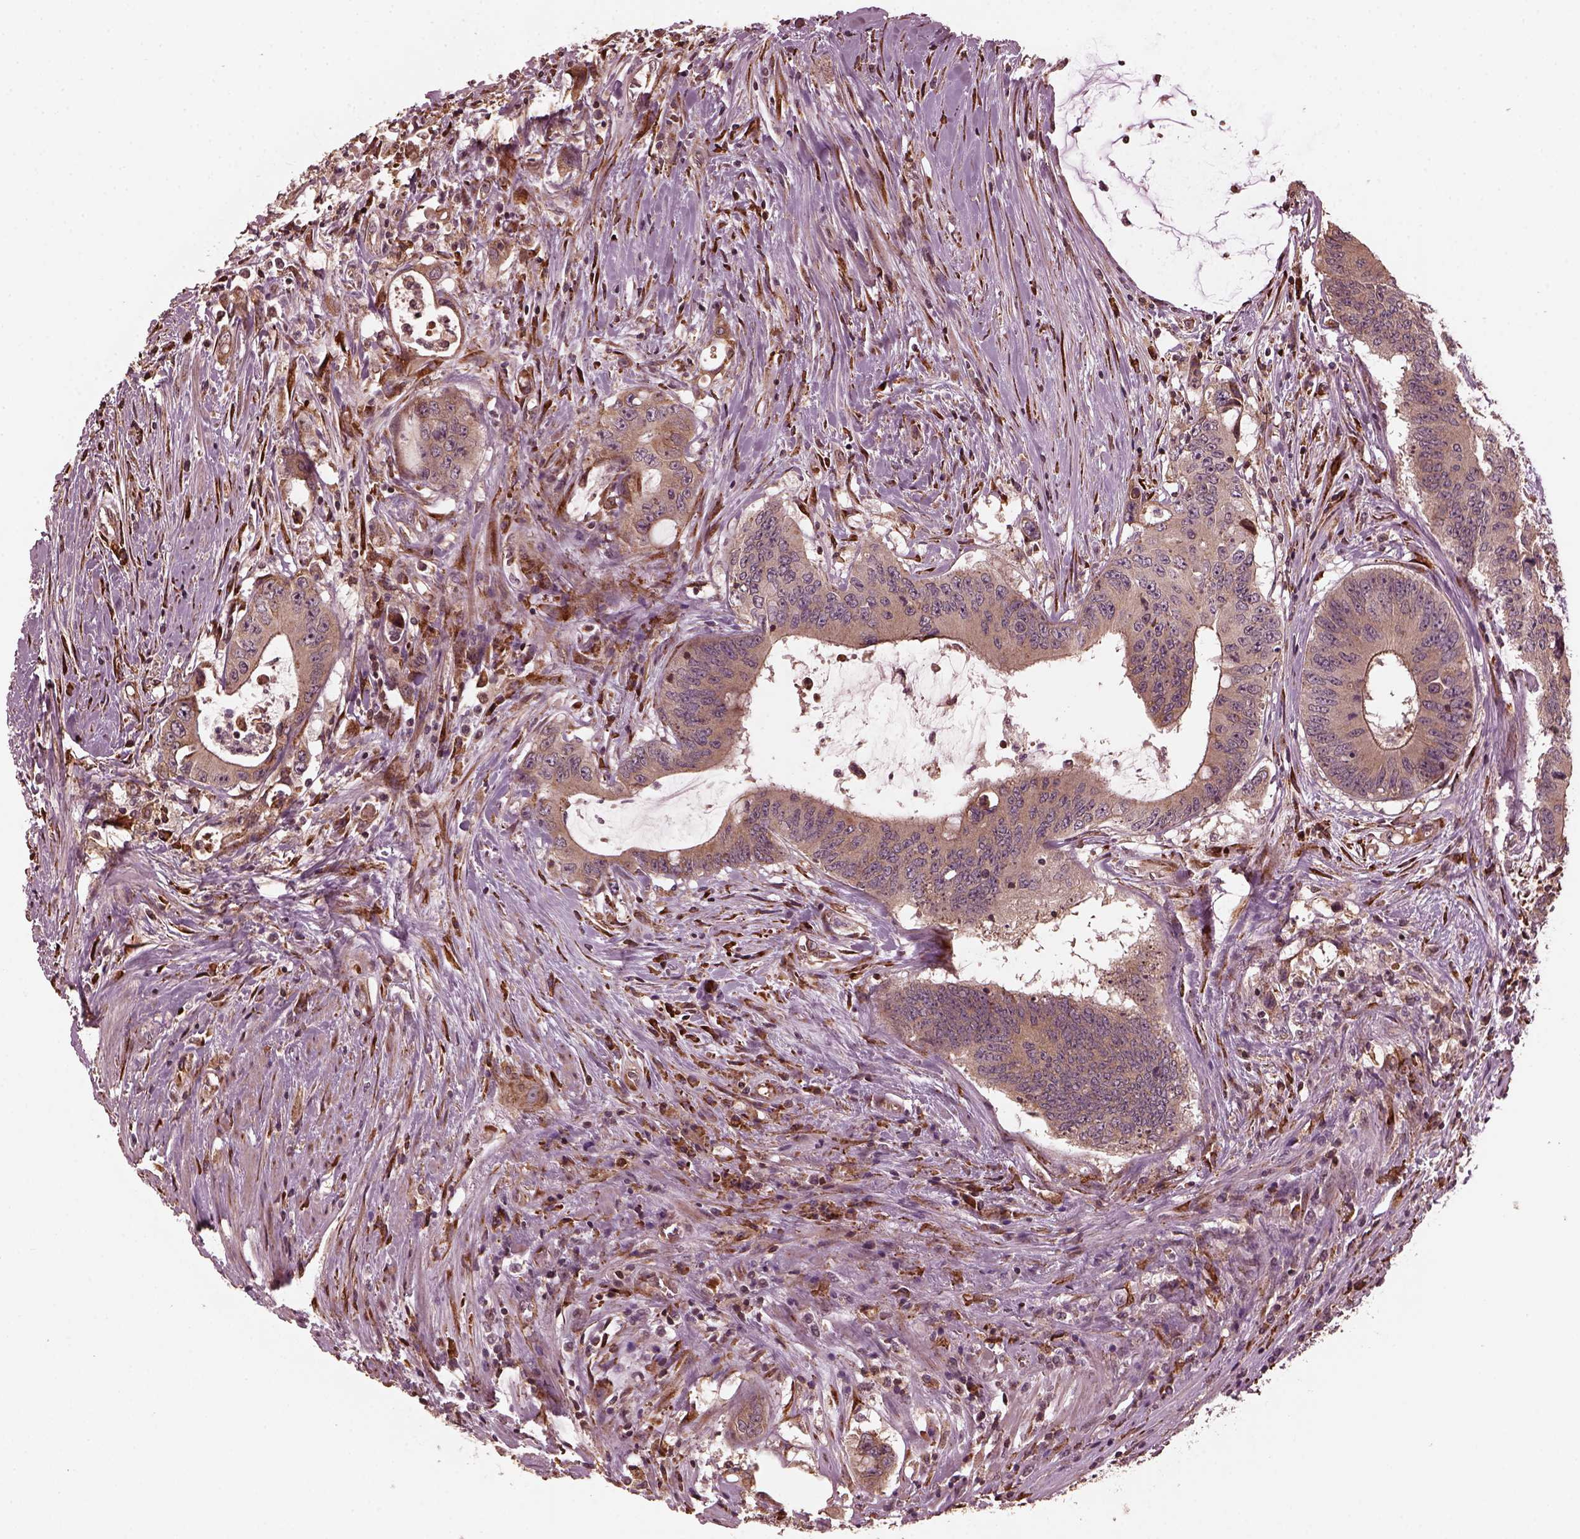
{"staining": {"intensity": "moderate", "quantity": ">75%", "location": "cytoplasmic/membranous"}, "tissue": "colorectal cancer", "cell_type": "Tumor cells", "image_type": "cancer", "snomed": [{"axis": "morphology", "description": "Adenocarcinoma, NOS"}, {"axis": "topography", "description": "Rectum"}], "caption": "DAB (3,3'-diaminobenzidine) immunohistochemical staining of human colorectal cancer shows moderate cytoplasmic/membranous protein expression in approximately >75% of tumor cells.", "gene": "ZNF292", "patient": {"sex": "male", "age": 59}}